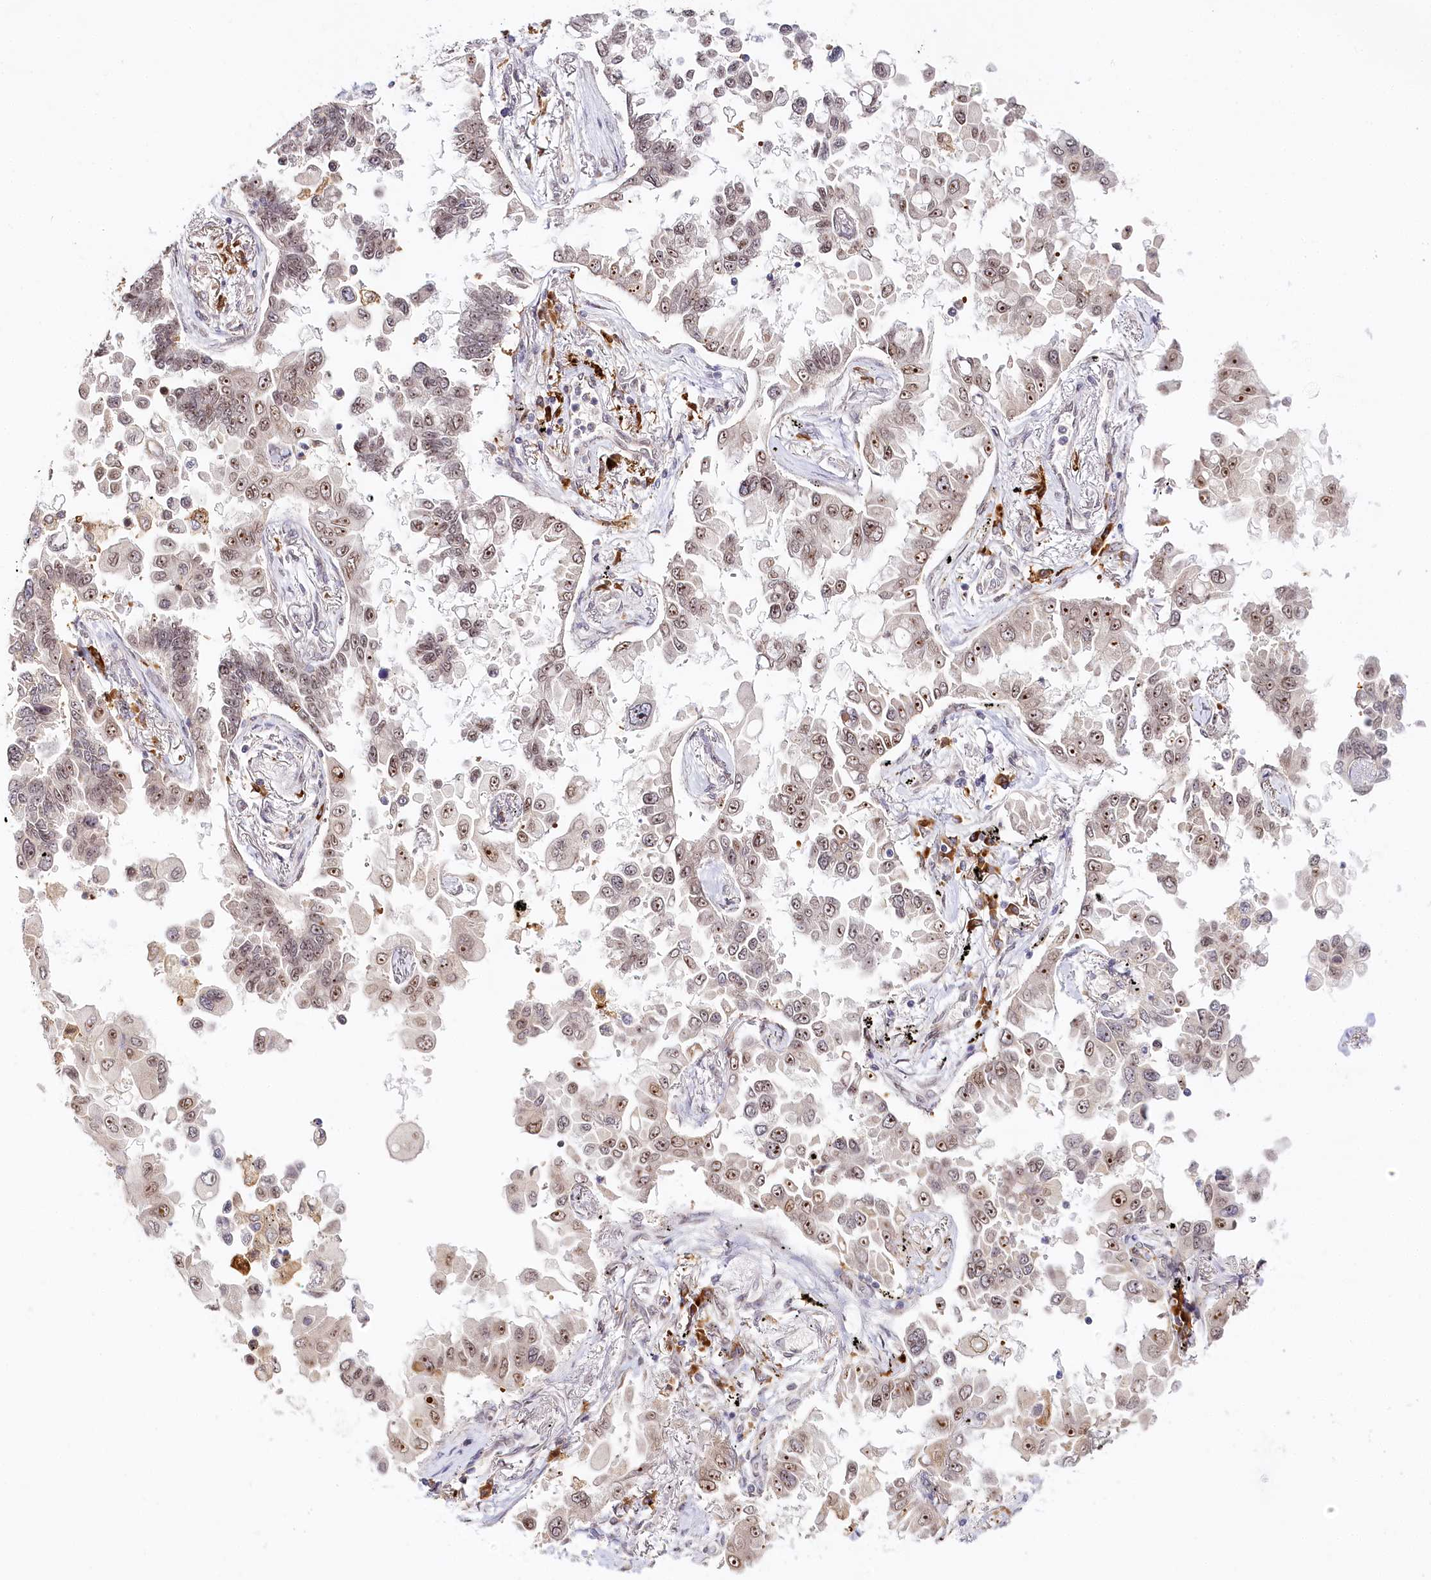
{"staining": {"intensity": "moderate", "quantity": "25%-75%", "location": "nuclear"}, "tissue": "lung cancer", "cell_type": "Tumor cells", "image_type": "cancer", "snomed": [{"axis": "morphology", "description": "Adenocarcinoma, NOS"}, {"axis": "topography", "description": "Lung"}], "caption": "This photomicrograph exhibits IHC staining of lung cancer, with medium moderate nuclear positivity in approximately 25%-75% of tumor cells.", "gene": "WDR36", "patient": {"sex": "female", "age": 67}}